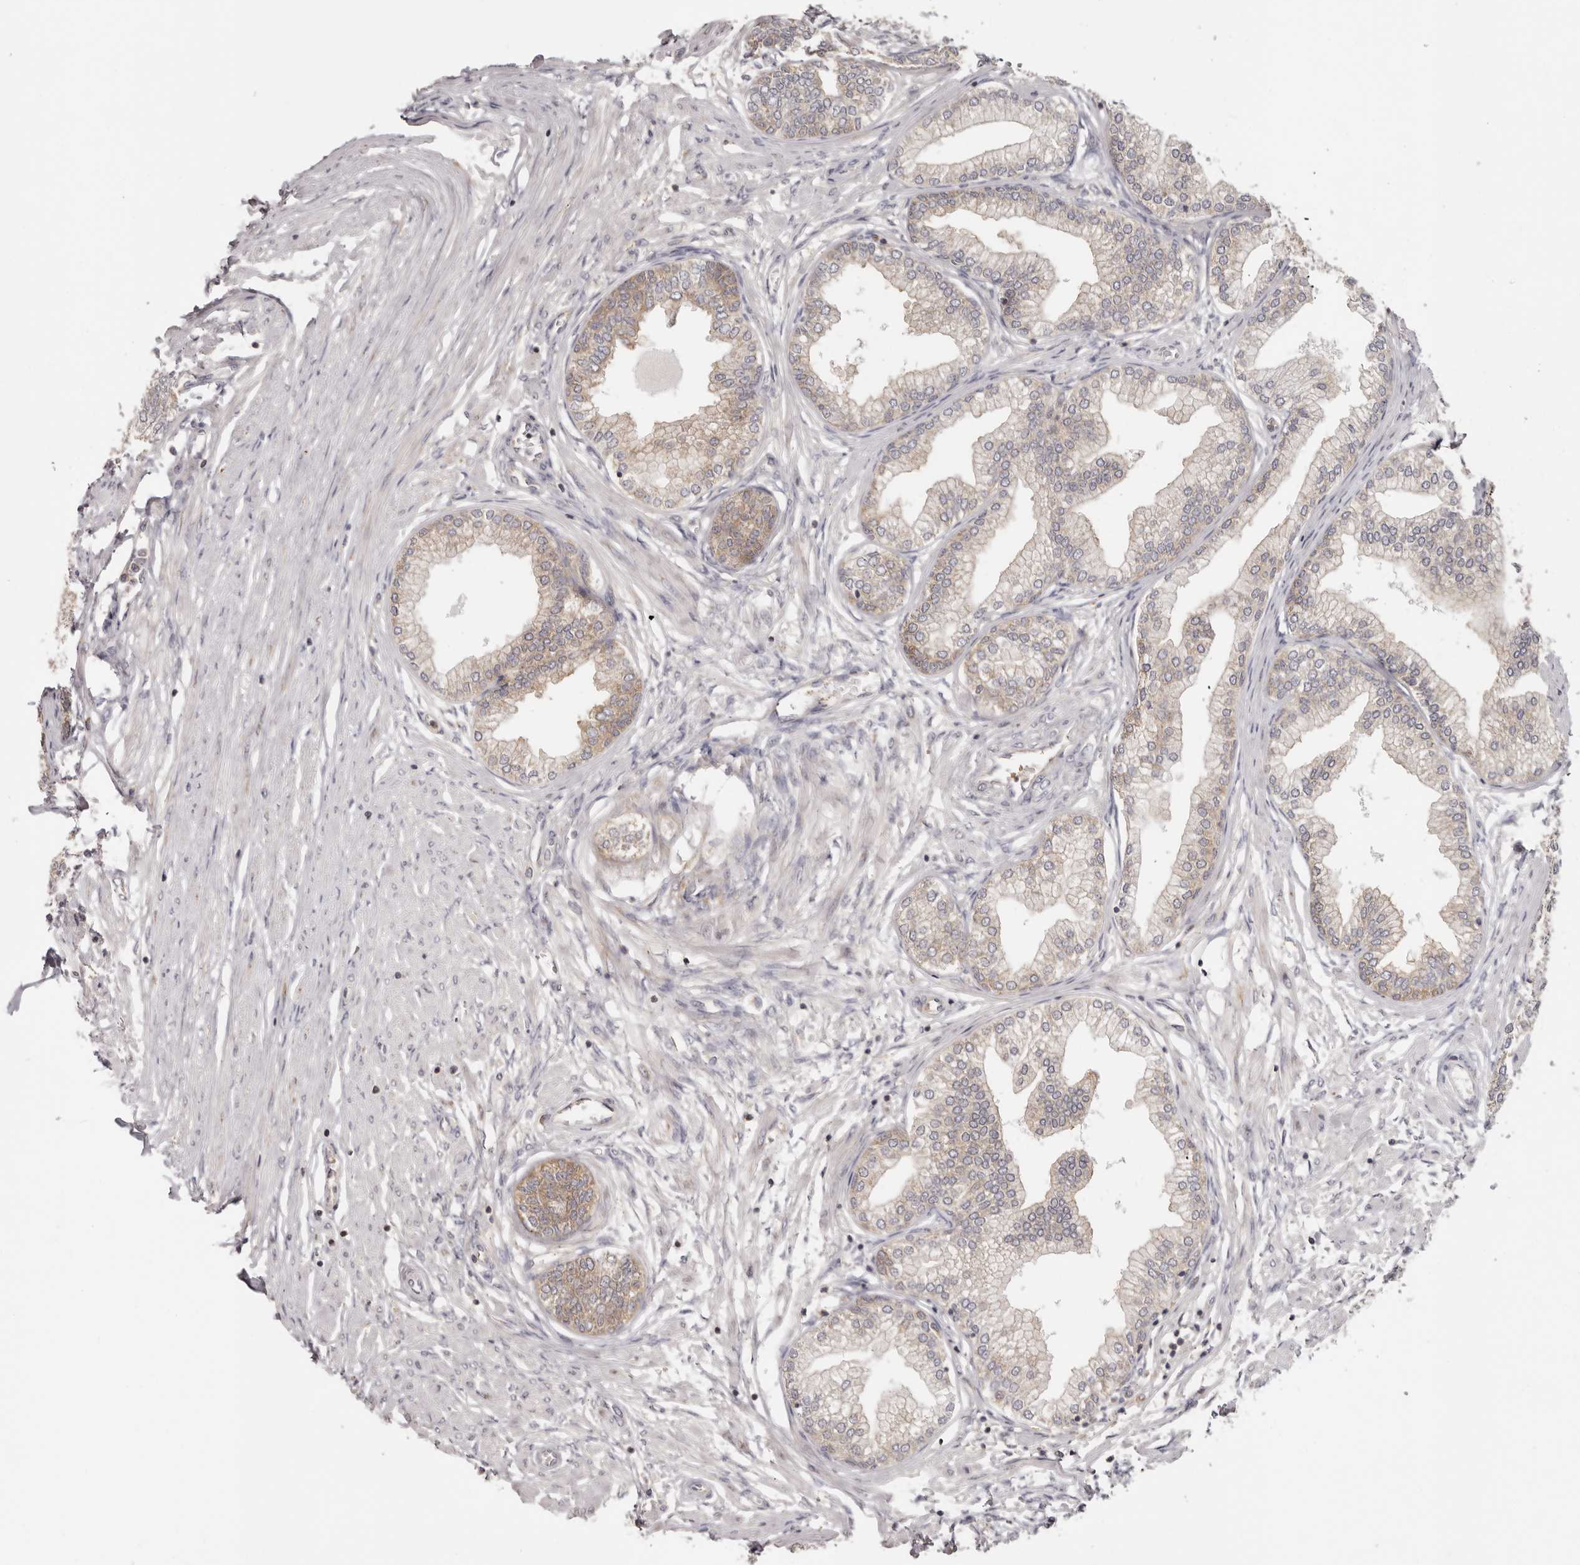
{"staining": {"intensity": "moderate", "quantity": "25%-75%", "location": "cytoplasmic/membranous"}, "tissue": "prostate", "cell_type": "Glandular cells", "image_type": "normal", "snomed": [{"axis": "morphology", "description": "Normal tissue, NOS"}, {"axis": "morphology", "description": "Urothelial carcinoma, Low grade"}, {"axis": "topography", "description": "Urinary bladder"}, {"axis": "topography", "description": "Prostate"}], "caption": "This is an image of immunohistochemistry (IHC) staining of normal prostate, which shows moderate staining in the cytoplasmic/membranous of glandular cells.", "gene": "EEF1E1", "patient": {"sex": "male", "age": 60}}